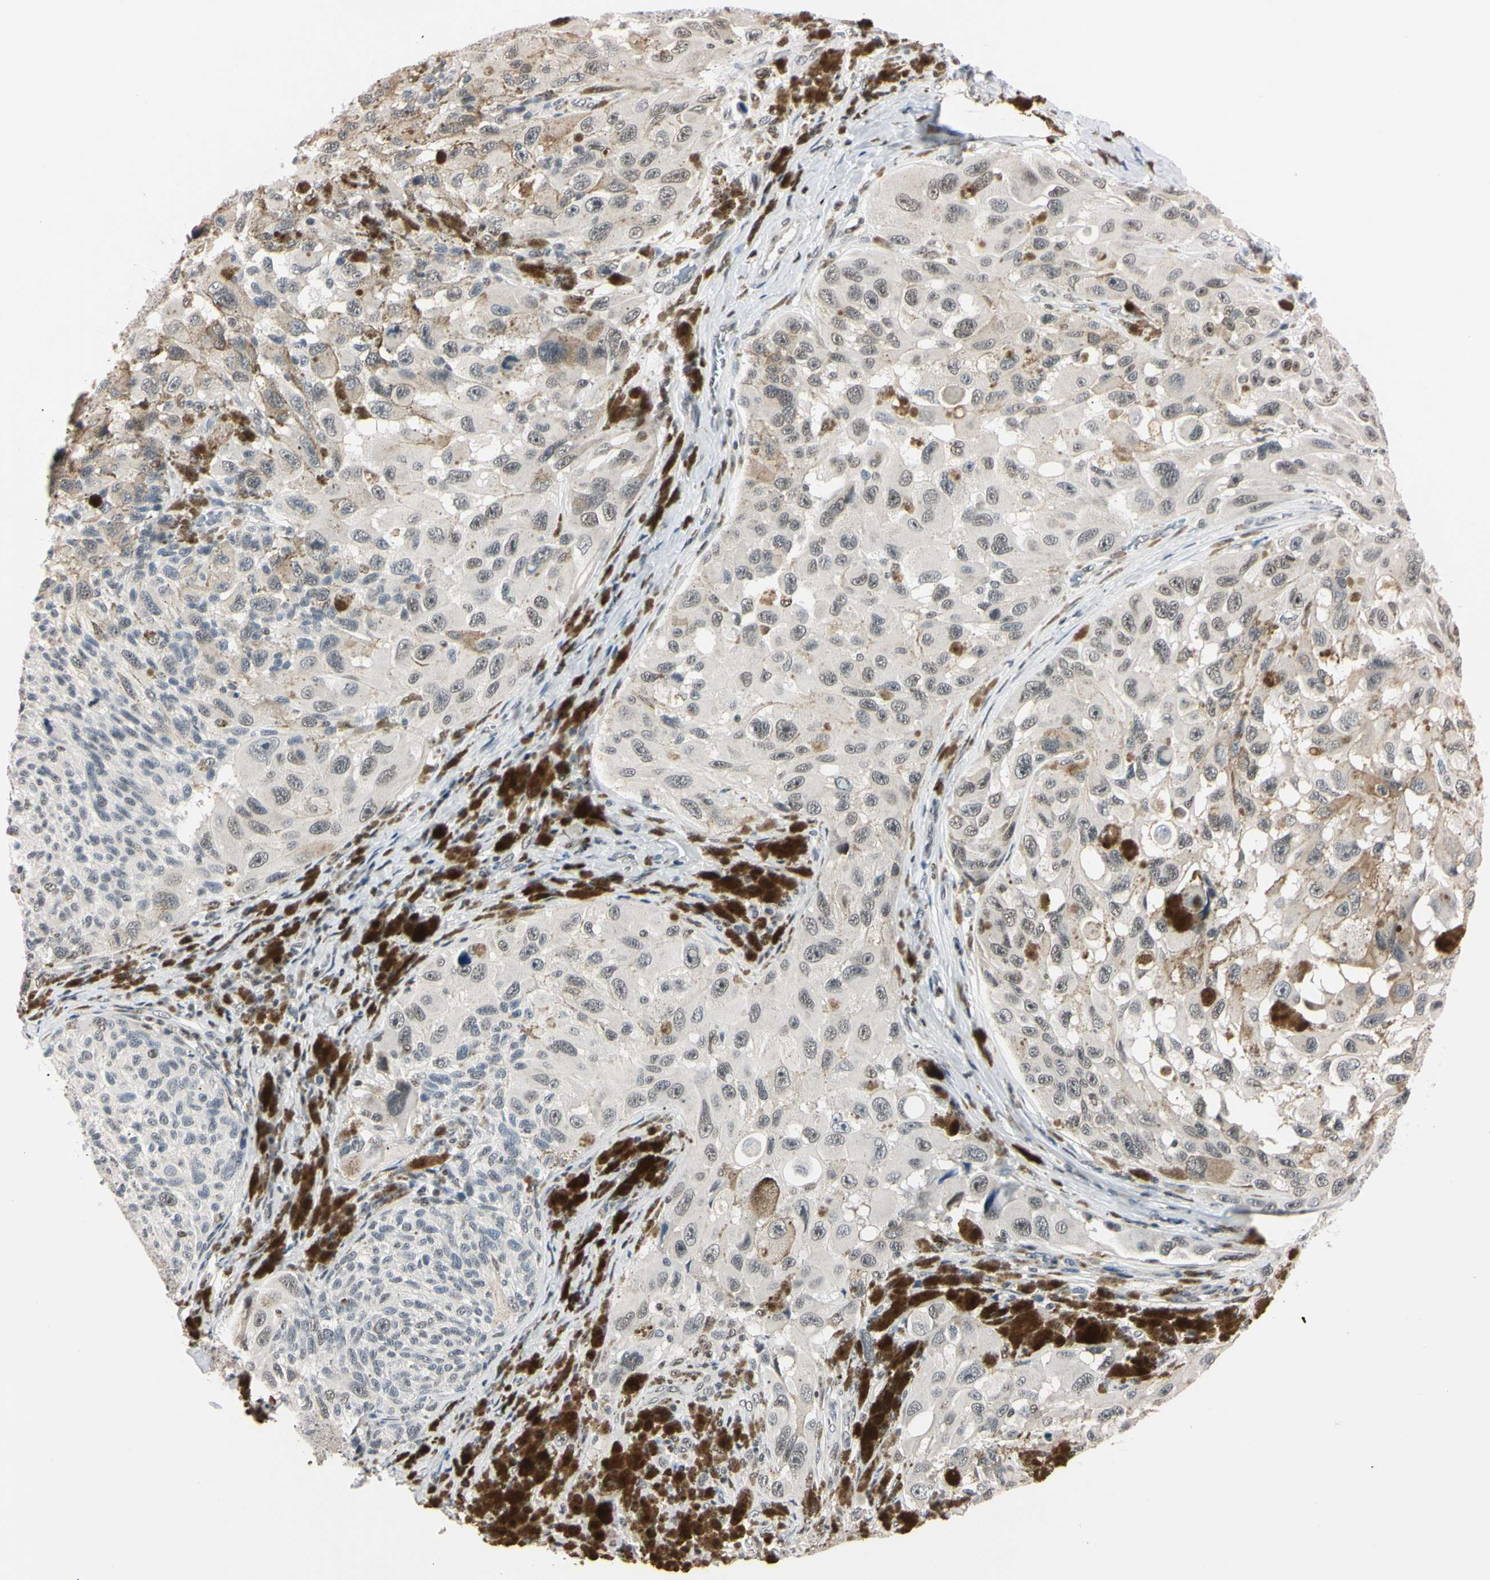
{"staining": {"intensity": "weak", "quantity": "25%-75%", "location": "nuclear"}, "tissue": "melanoma", "cell_type": "Tumor cells", "image_type": "cancer", "snomed": [{"axis": "morphology", "description": "Malignant melanoma, NOS"}, {"axis": "topography", "description": "Skin"}], "caption": "Immunohistochemical staining of malignant melanoma reveals weak nuclear protein positivity in approximately 25%-75% of tumor cells.", "gene": "C1orf174", "patient": {"sex": "female", "age": 73}}